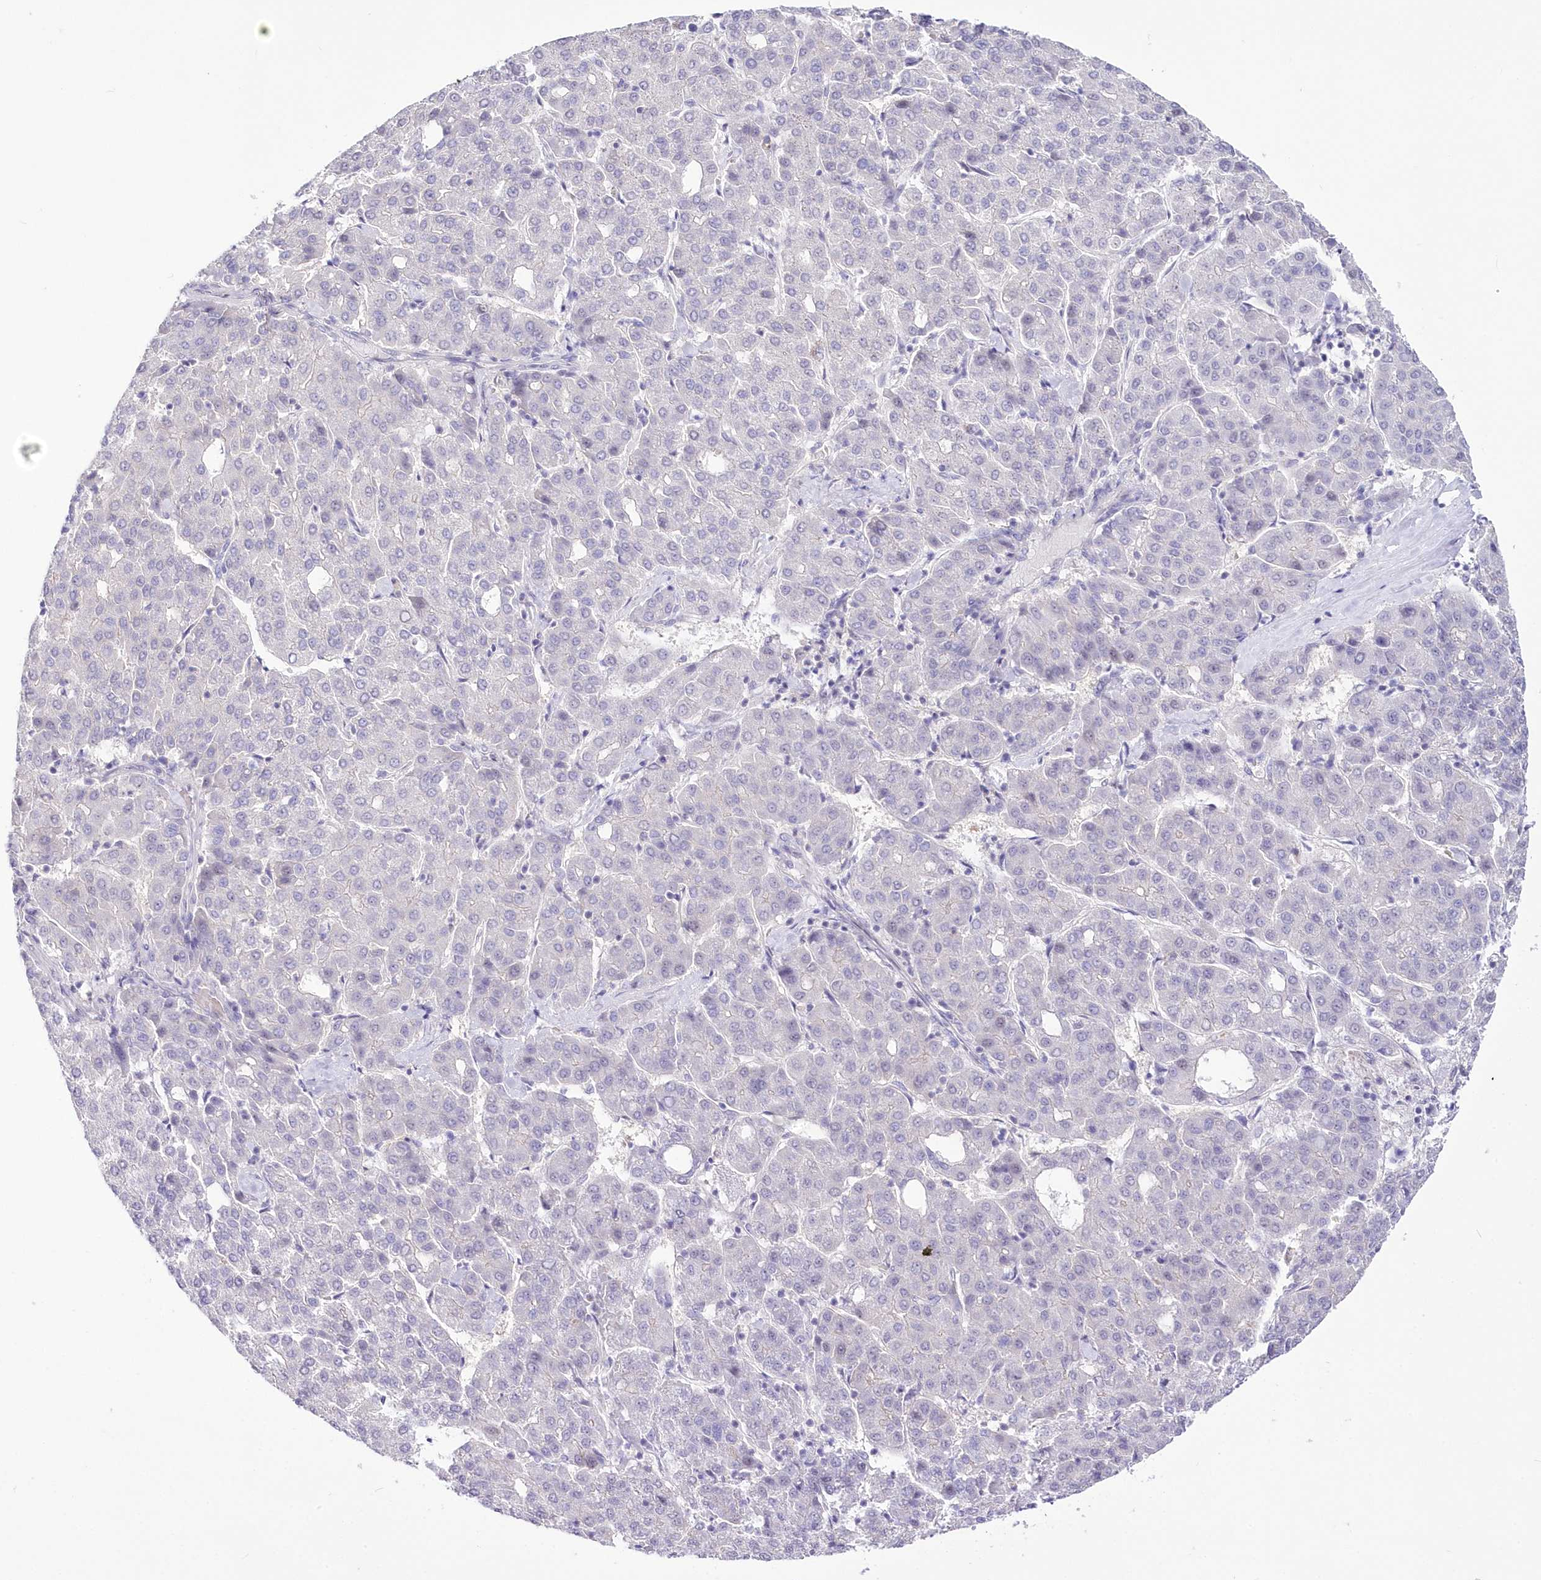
{"staining": {"intensity": "negative", "quantity": "none", "location": "none"}, "tissue": "liver cancer", "cell_type": "Tumor cells", "image_type": "cancer", "snomed": [{"axis": "morphology", "description": "Carcinoma, Hepatocellular, NOS"}, {"axis": "topography", "description": "Liver"}], "caption": "A high-resolution micrograph shows immunohistochemistry (IHC) staining of hepatocellular carcinoma (liver), which shows no significant positivity in tumor cells. (Brightfield microscopy of DAB immunohistochemistry (IHC) at high magnification).", "gene": "UBA6", "patient": {"sex": "male", "age": 65}}